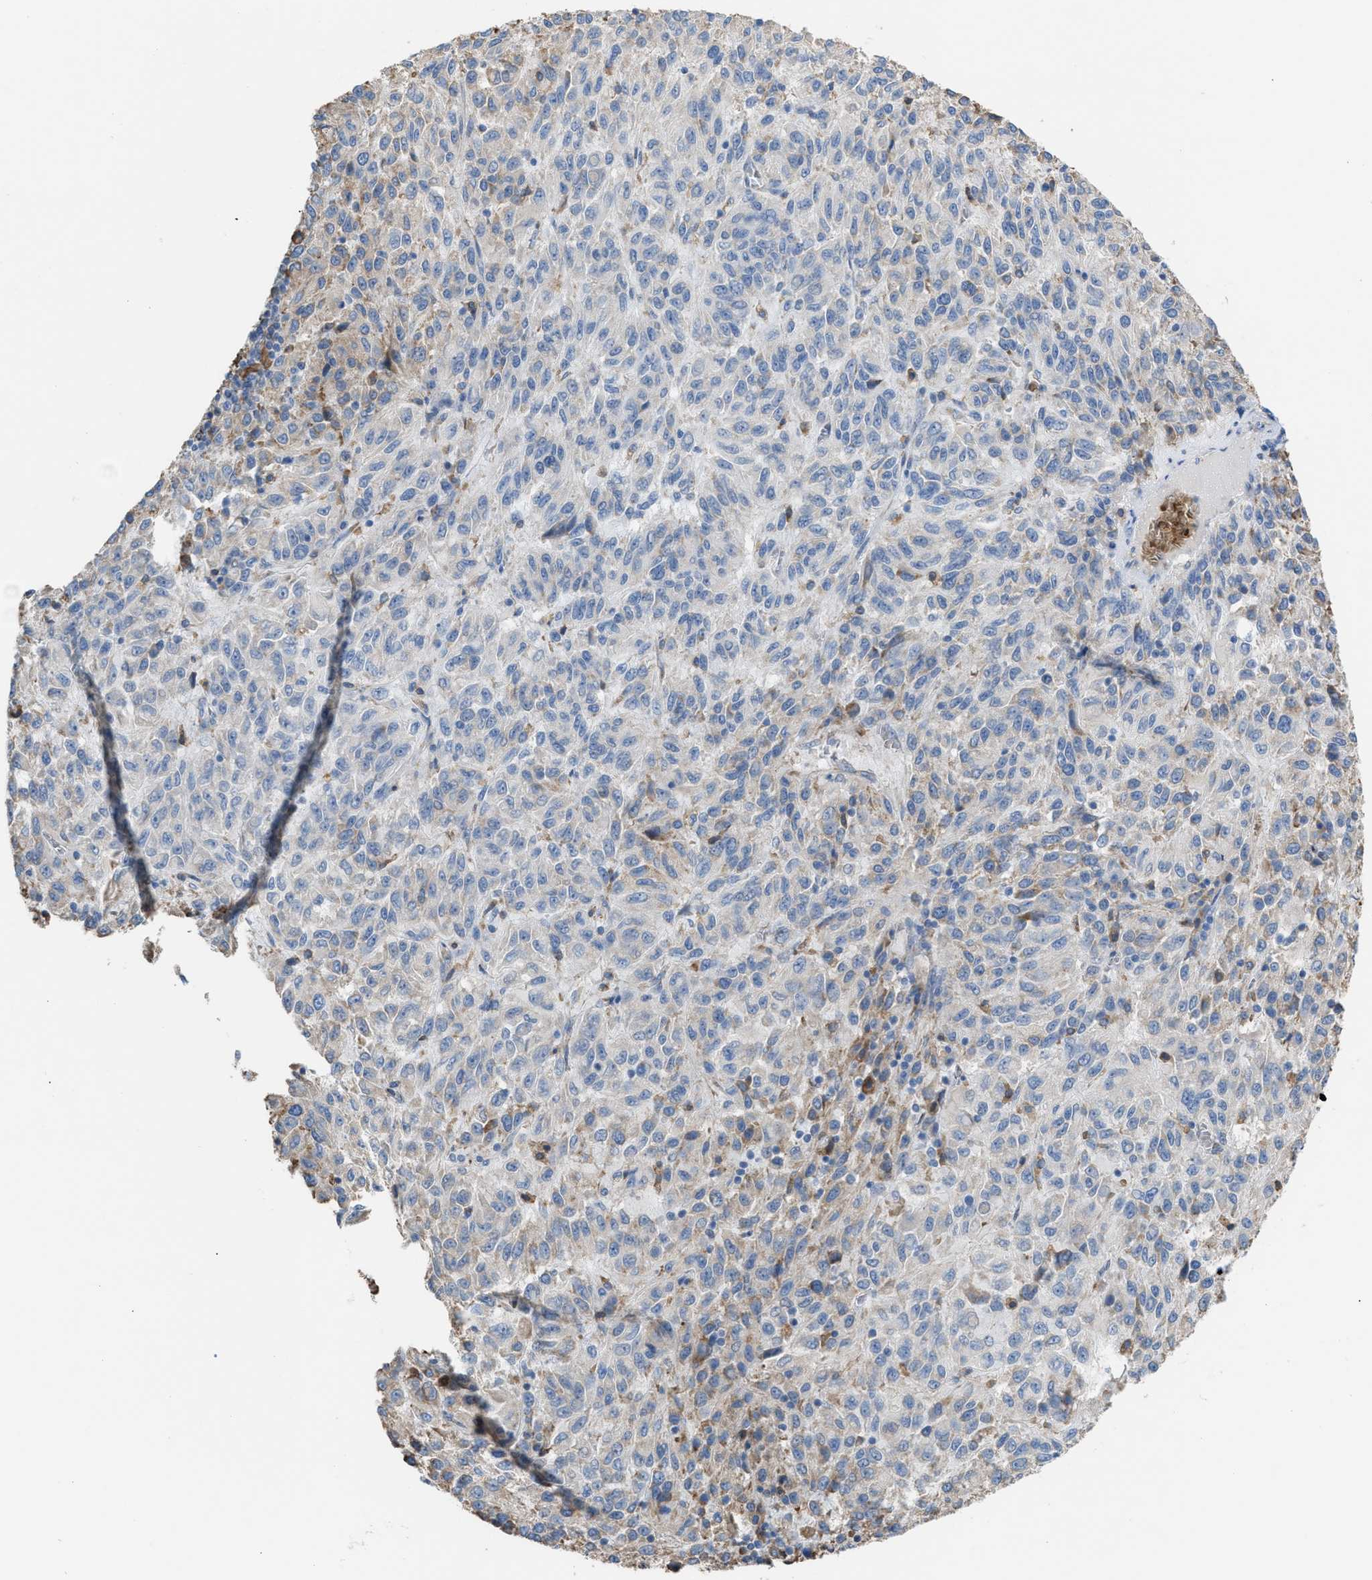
{"staining": {"intensity": "negative", "quantity": "none", "location": "none"}, "tissue": "melanoma", "cell_type": "Tumor cells", "image_type": "cancer", "snomed": [{"axis": "morphology", "description": "Malignant melanoma, Metastatic site"}, {"axis": "topography", "description": "Lung"}], "caption": "Melanoma was stained to show a protein in brown. There is no significant expression in tumor cells.", "gene": "CA3", "patient": {"sex": "male", "age": 64}}